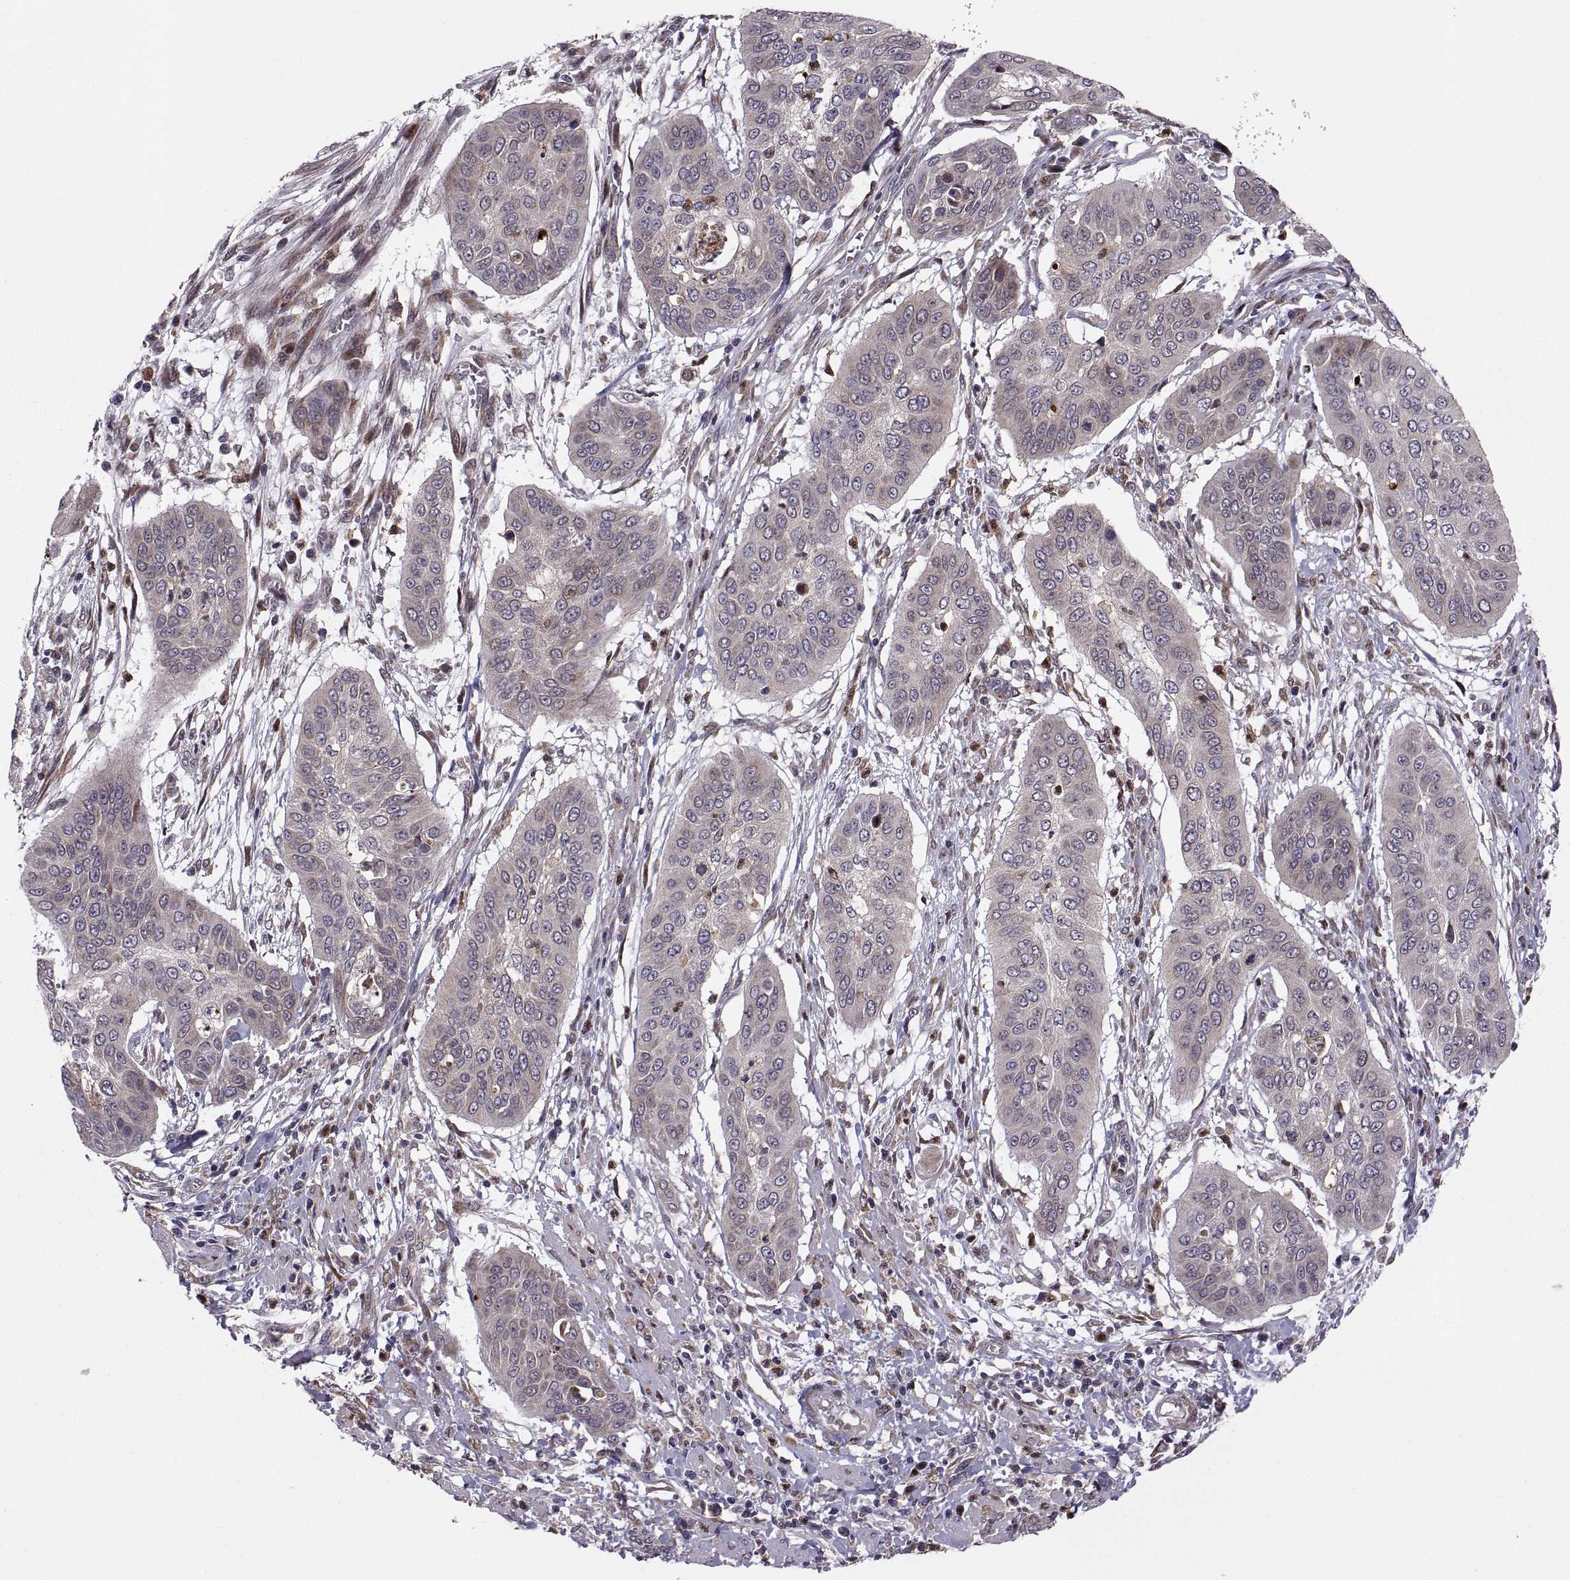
{"staining": {"intensity": "negative", "quantity": "none", "location": "none"}, "tissue": "cervical cancer", "cell_type": "Tumor cells", "image_type": "cancer", "snomed": [{"axis": "morphology", "description": "Squamous cell carcinoma, NOS"}, {"axis": "topography", "description": "Cervix"}], "caption": "This photomicrograph is of cervical cancer stained with immunohistochemistry to label a protein in brown with the nuclei are counter-stained blue. There is no positivity in tumor cells. Brightfield microscopy of immunohistochemistry stained with DAB (brown) and hematoxylin (blue), captured at high magnification.", "gene": "TESC", "patient": {"sex": "female", "age": 39}}